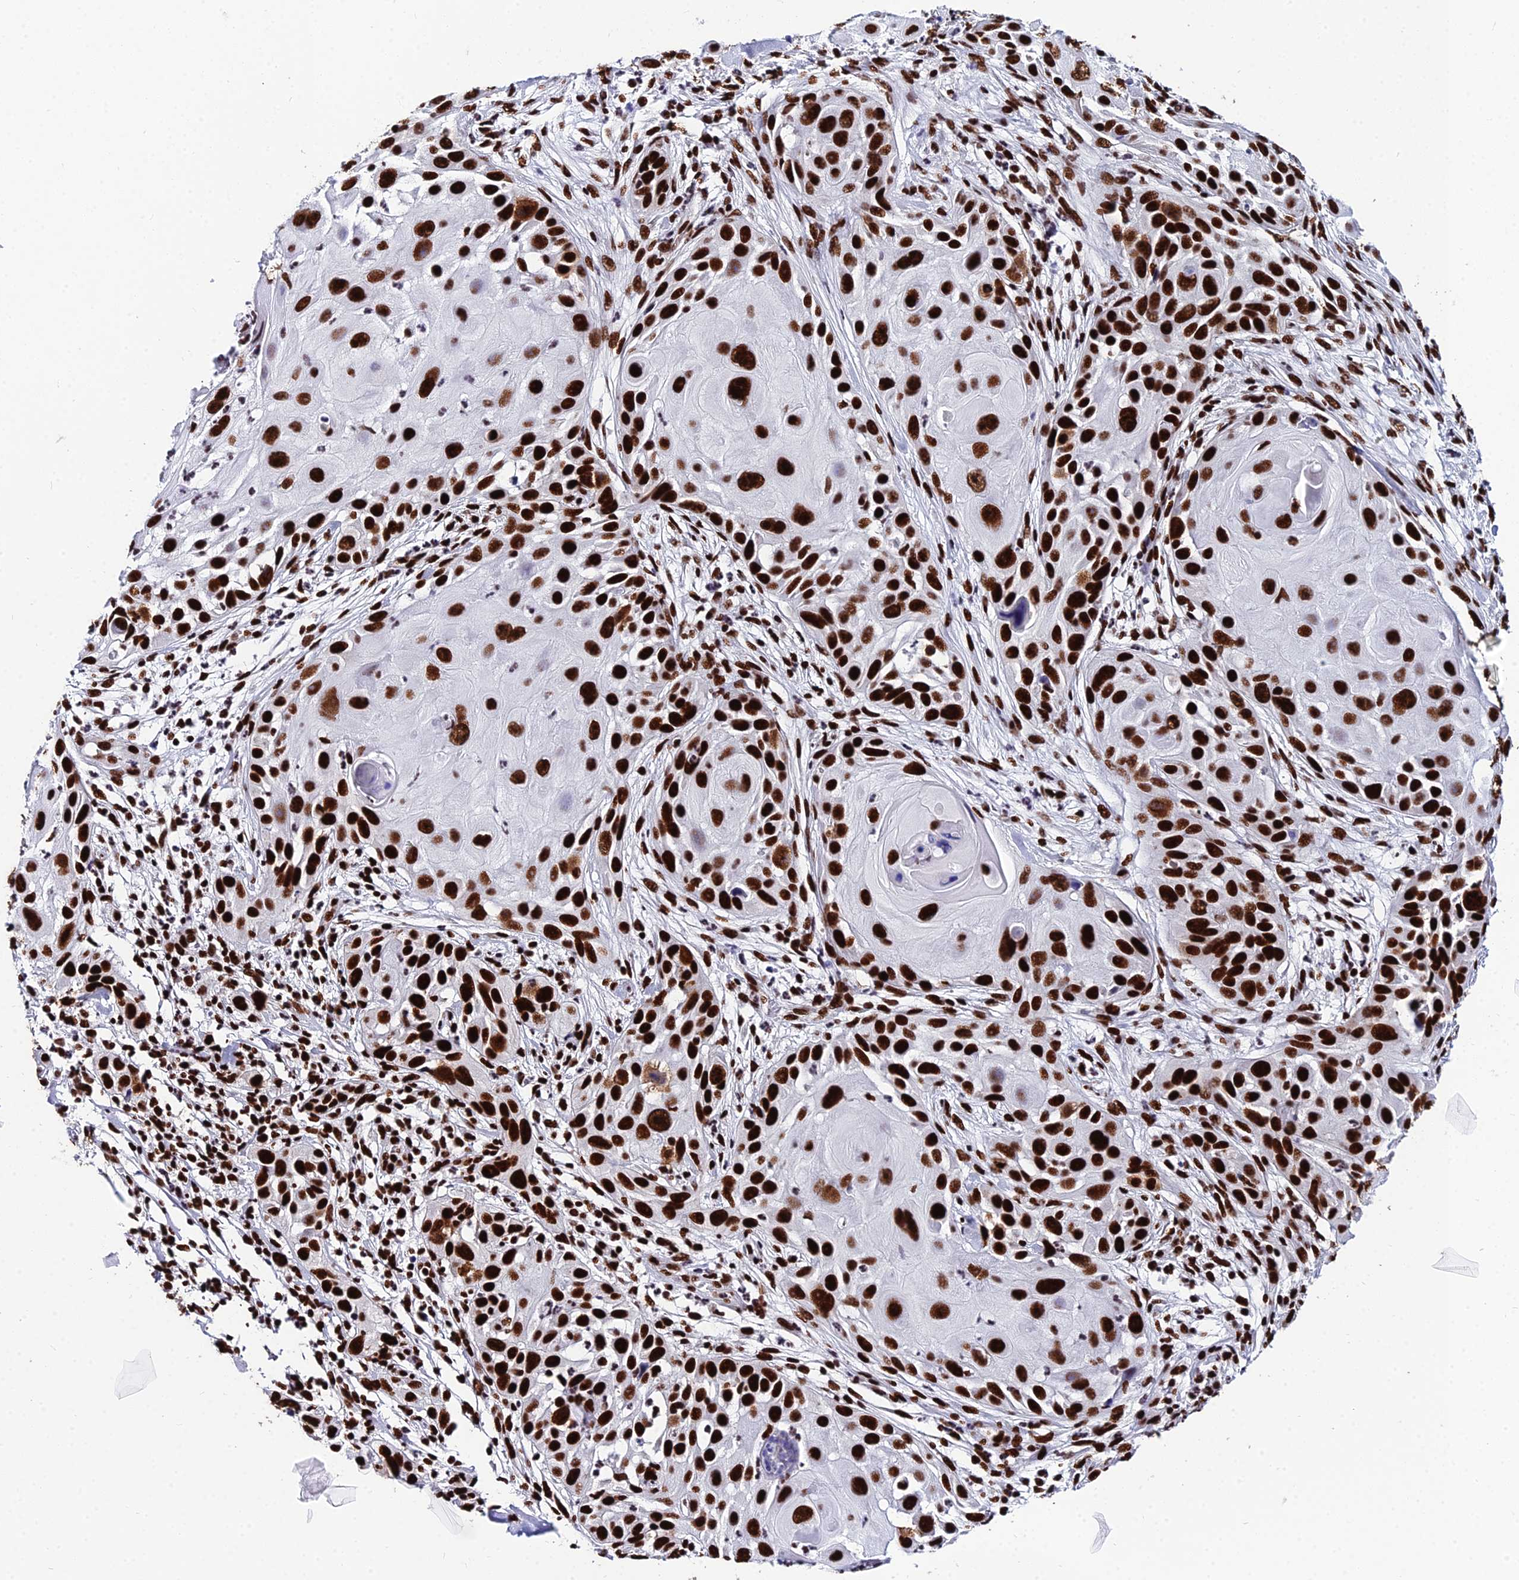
{"staining": {"intensity": "strong", "quantity": ">75%", "location": "nuclear"}, "tissue": "skin cancer", "cell_type": "Tumor cells", "image_type": "cancer", "snomed": [{"axis": "morphology", "description": "Squamous cell carcinoma, NOS"}, {"axis": "topography", "description": "Skin"}], "caption": "A high amount of strong nuclear positivity is present in about >75% of tumor cells in skin squamous cell carcinoma tissue.", "gene": "HNRNPH1", "patient": {"sex": "female", "age": 44}}